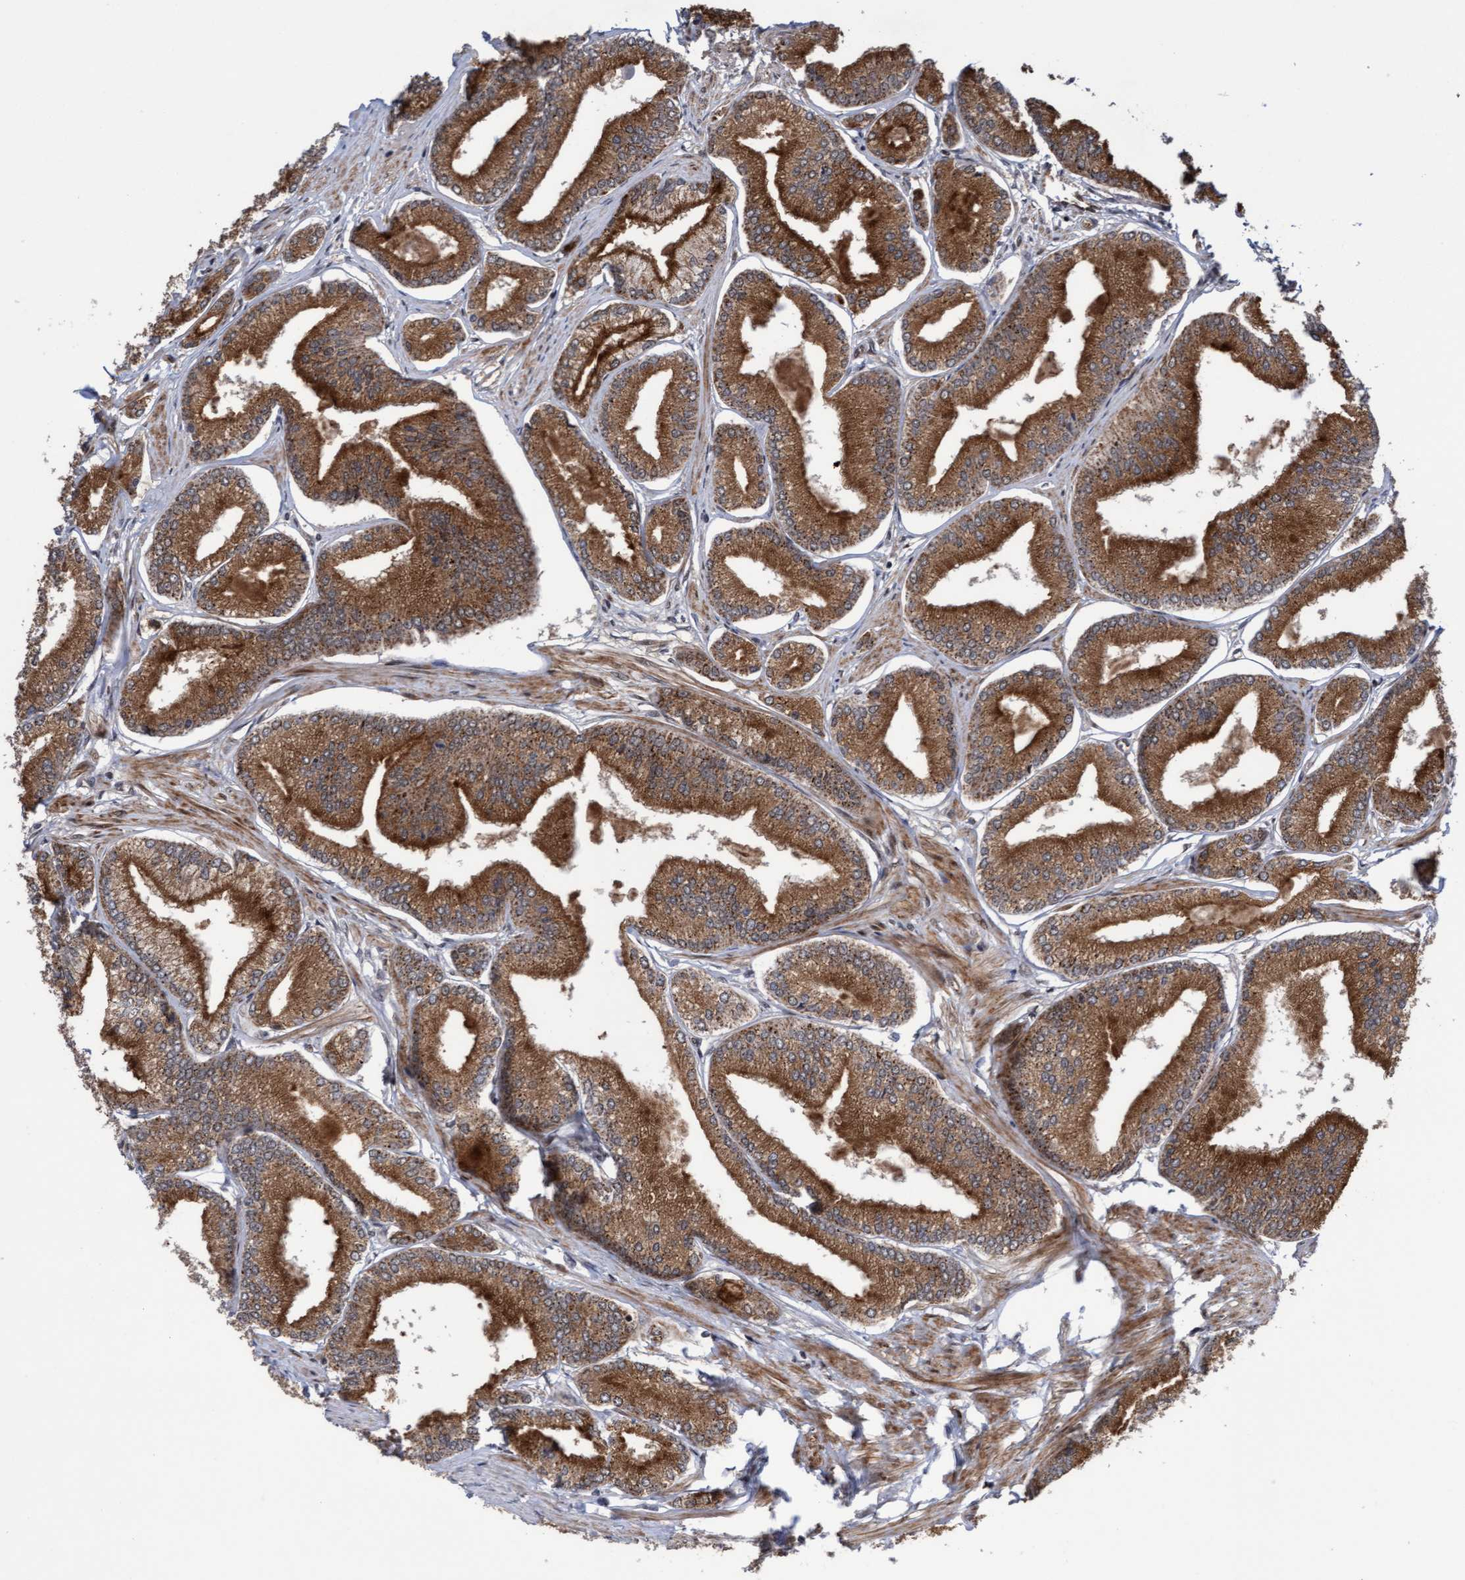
{"staining": {"intensity": "strong", "quantity": ">75%", "location": "cytoplasmic/membranous"}, "tissue": "prostate cancer", "cell_type": "Tumor cells", "image_type": "cancer", "snomed": [{"axis": "morphology", "description": "Adenocarcinoma, Low grade"}, {"axis": "topography", "description": "Prostate"}], "caption": "Prostate cancer (adenocarcinoma (low-grade)) stained with a protein marker reveals strong staining in tumor cells.", "gene": "ITFG1", "patient": {"sex": "male", "age": 52}}